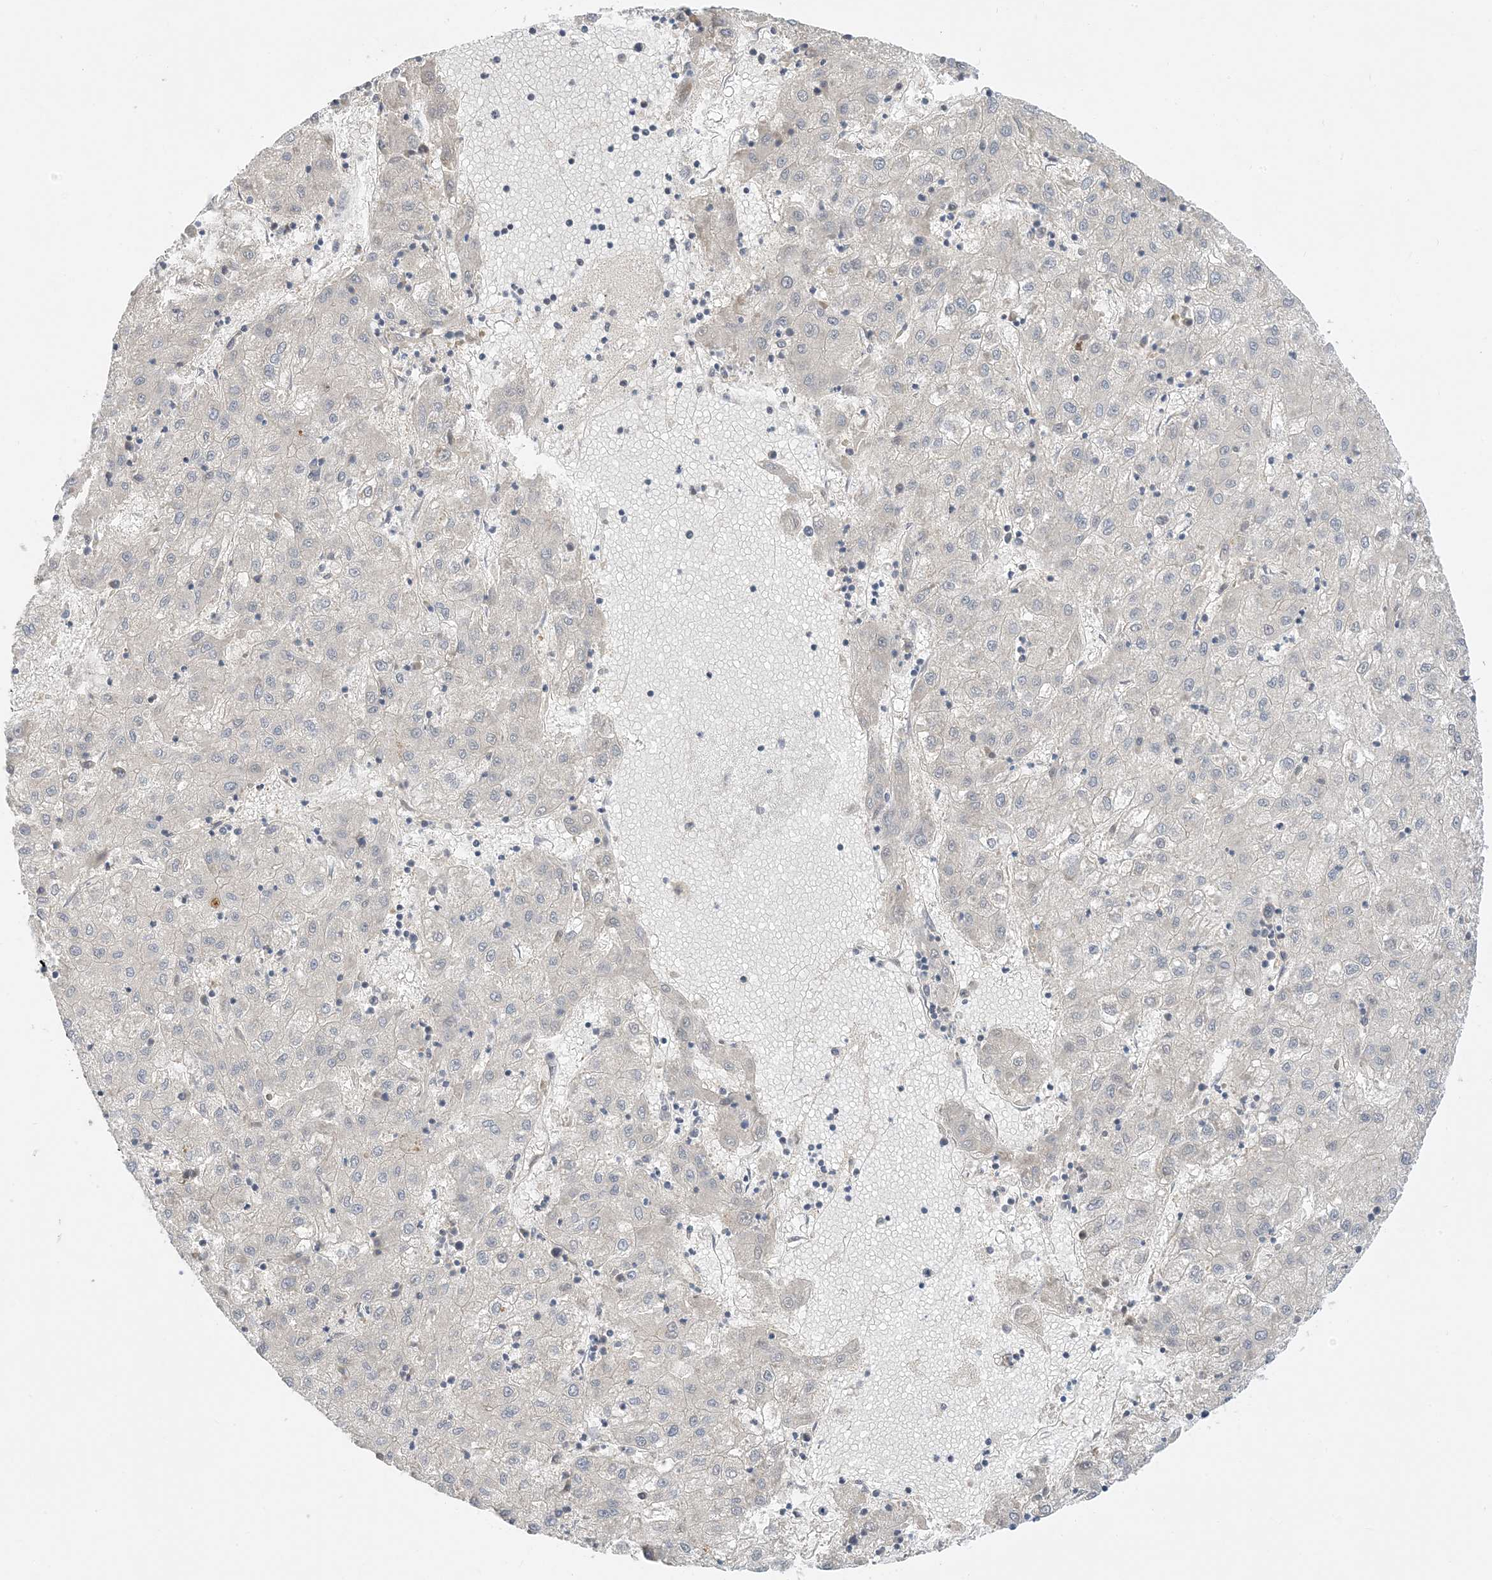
{"staining": {"intensity": "negative", "quantity": "none", "location": "none"}, "tissue": "liver cancer", "cell_type": "Tumor cells", "image_type": "cancer", "snomed": [{"axis": "morphology", "description": "Carcinoma, Hepatocellular, NOS"}, {"axis": "topography", "description": "Liver"}], "caption": "A high-resolution micrograph shows immunohistochemistry staining of liver cancer (hepatocellular carcinoma), which exhibits no significant expression in tumor cells.", "gene": "WDR26", "patient": {"sex": "male", "age": 72}}